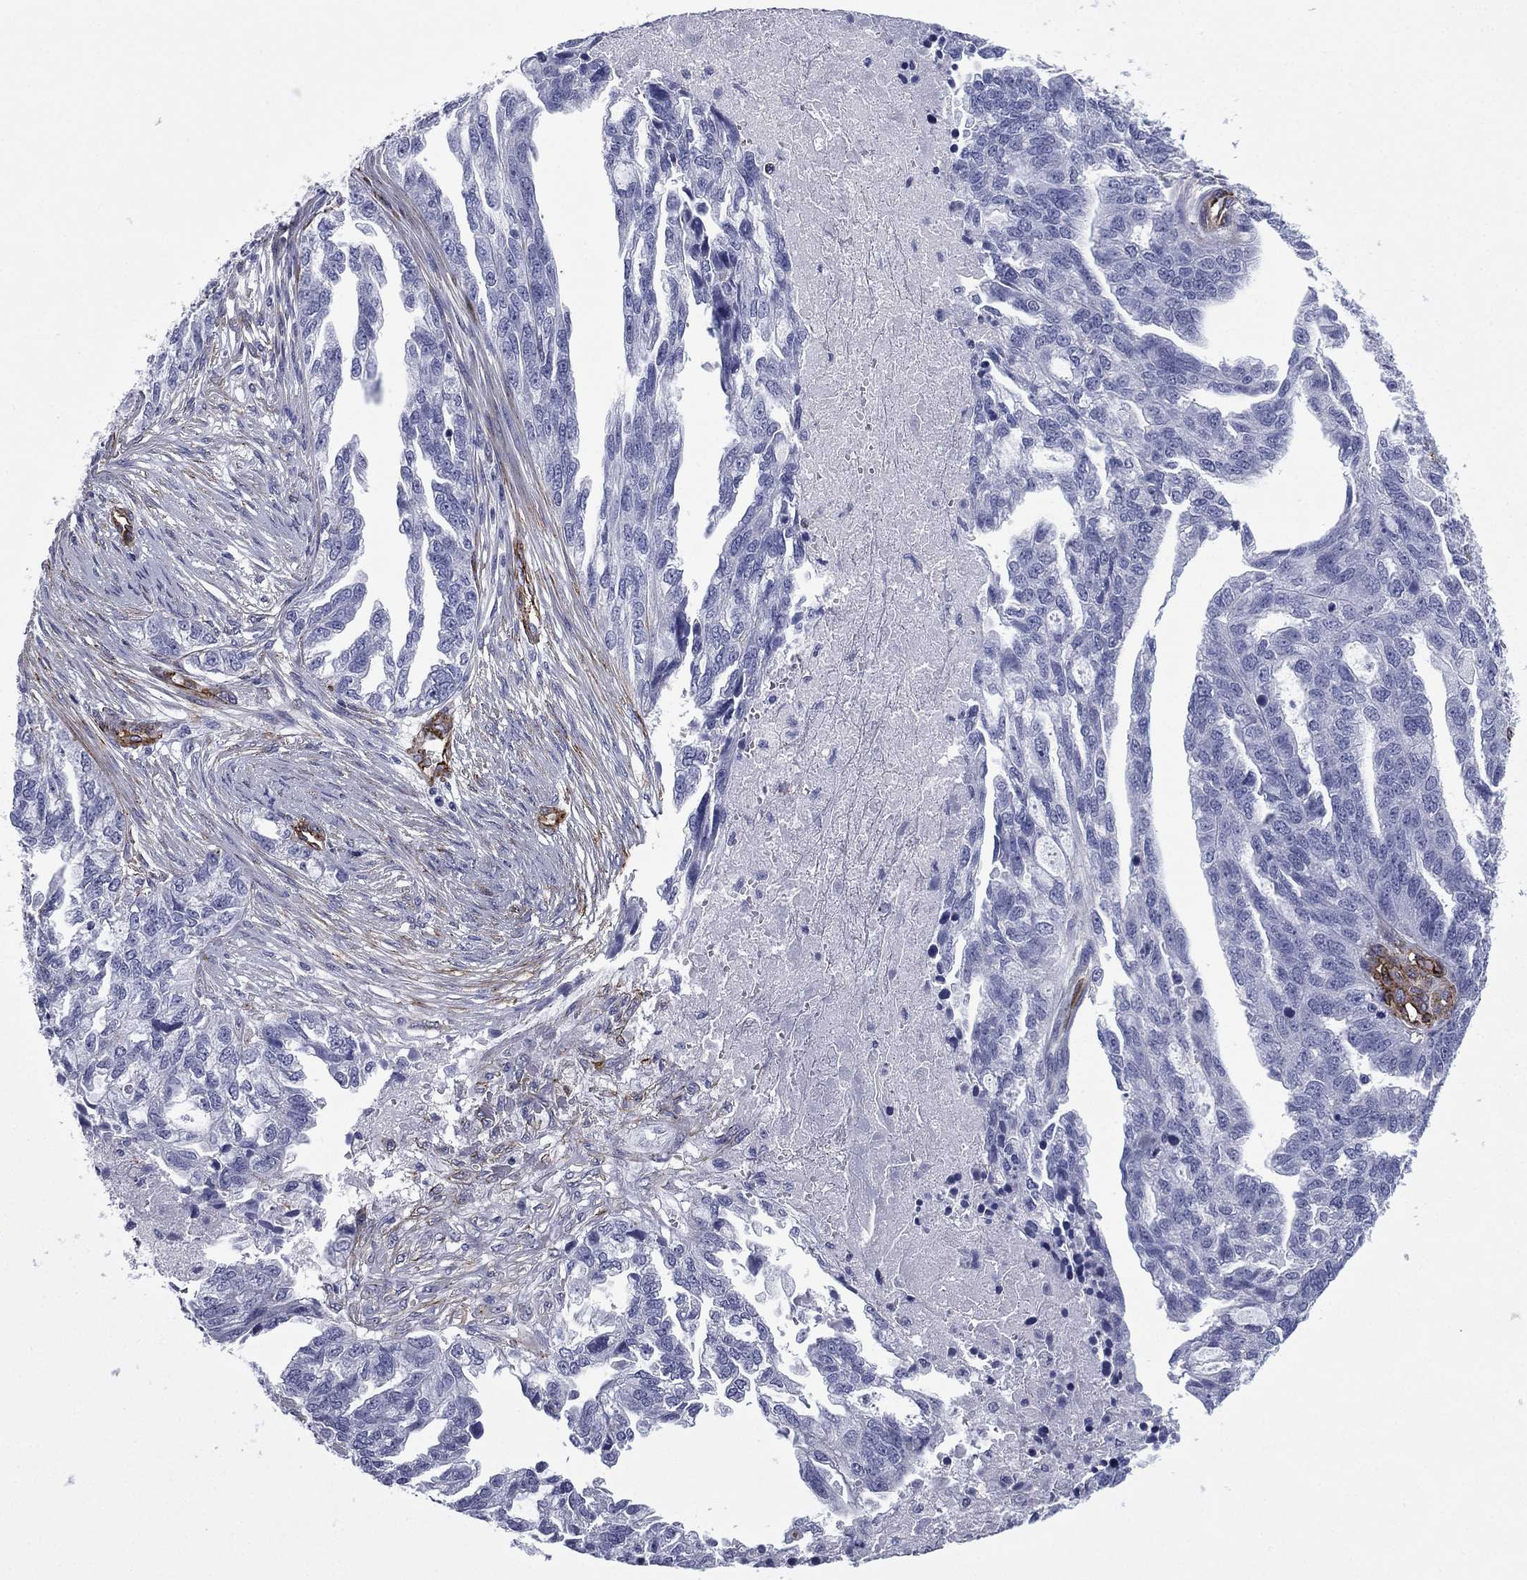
{"staining": {"intensity": "negative", "quantity": "none", "location": "none"}, "tissue": "ovarian cancer", "cell_type": "Tumor cells", "image_type": "cancer", "snomed": [{"axis": "morphology", "description": "Cystadenocarcinoma, serous, NOS"}, {"axis": "topography", "description": "Ovary"}], "caption": "An image of human ovarian cancer is negative for staining in tumor cells. Brightfield microscopy of immunohistochemistry stained with DAB (brown) and hematoxylin (blue), captured at high magnification.", "gene": "CAVIN3", "patient": {"sex": "female", "age": 51}}